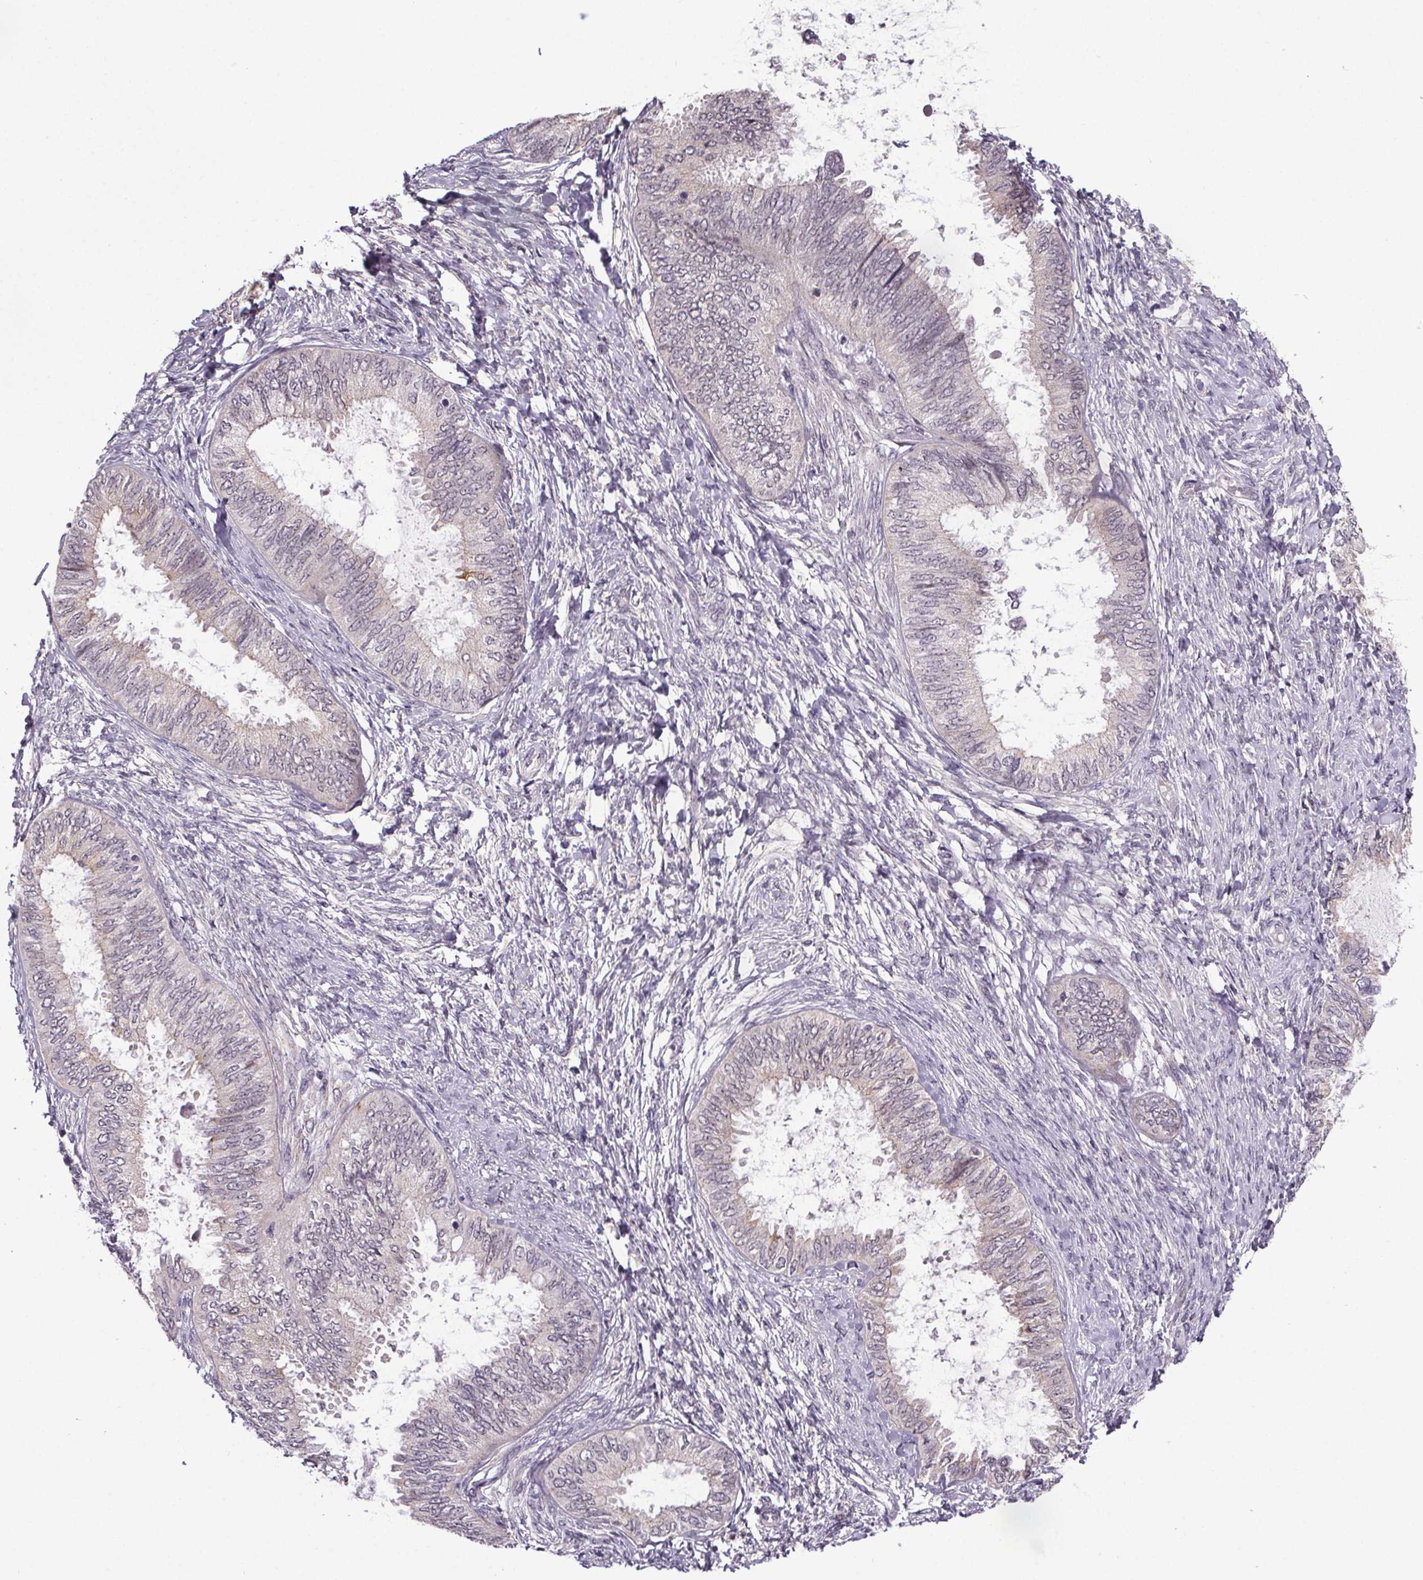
{"staining": {"intensity": "negative", "quantity": "none", "location": "none"}, "tissue": "ovarian cancer", "cell_type": "Tumor cells", "image_type": "cancer", "snomed": [{"axis": "morphology", "description": "Carcinoma, endometroid"}, {"axis": "topography", "description": "Ovary"}], "caption": "Immunohistochemistry of ovarian cancer (endometroid carcinoma) displays no expression in tumor cells.", "gene": "ATMIN", "patient": {"sex": "female", "age": 70}}